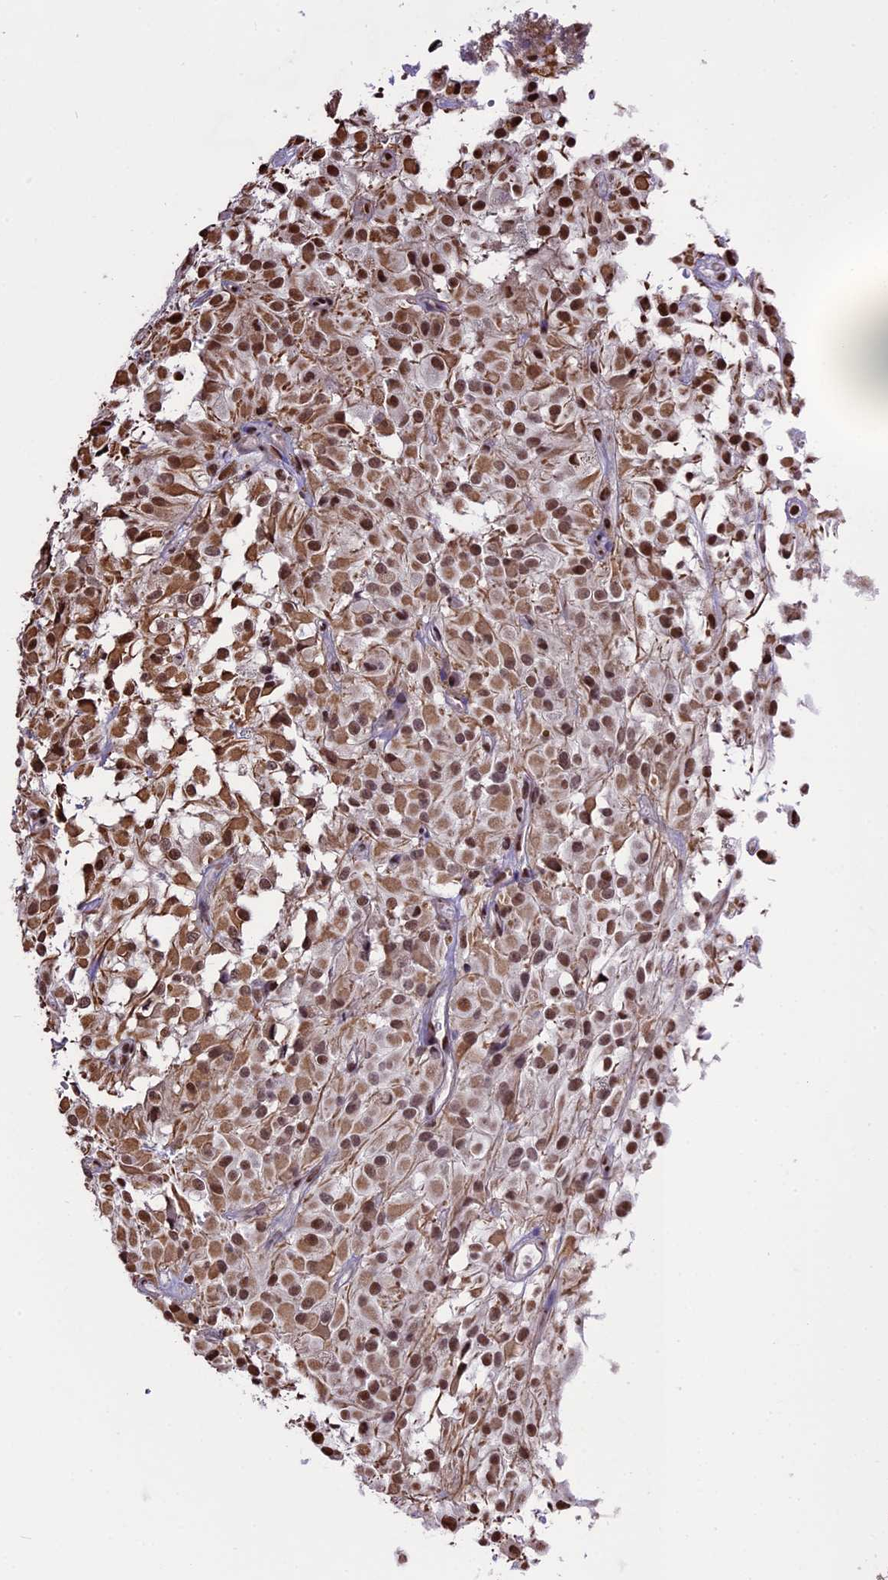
{"staining": {"intensity": "moderate", "quantity": ">75%", "location": "cytoplasmic/membranous,nuclear"}, "tissue": "glioma", "cell_type": "Tumor cells", "image_type": "cancer", "snomed": [{"axis": "morphology", "description": "Glioma, malignant, High grade"}, {"axis": "topography", "description": "Brain"}], "caption": "Moderate cytoplasmic/membranous and nuclear positivity for a protein is identified in about >75% of tumor cells of glioma using IHC.", "gene": "POLR3E", "patient": {"sex": "female", "age": 59}}